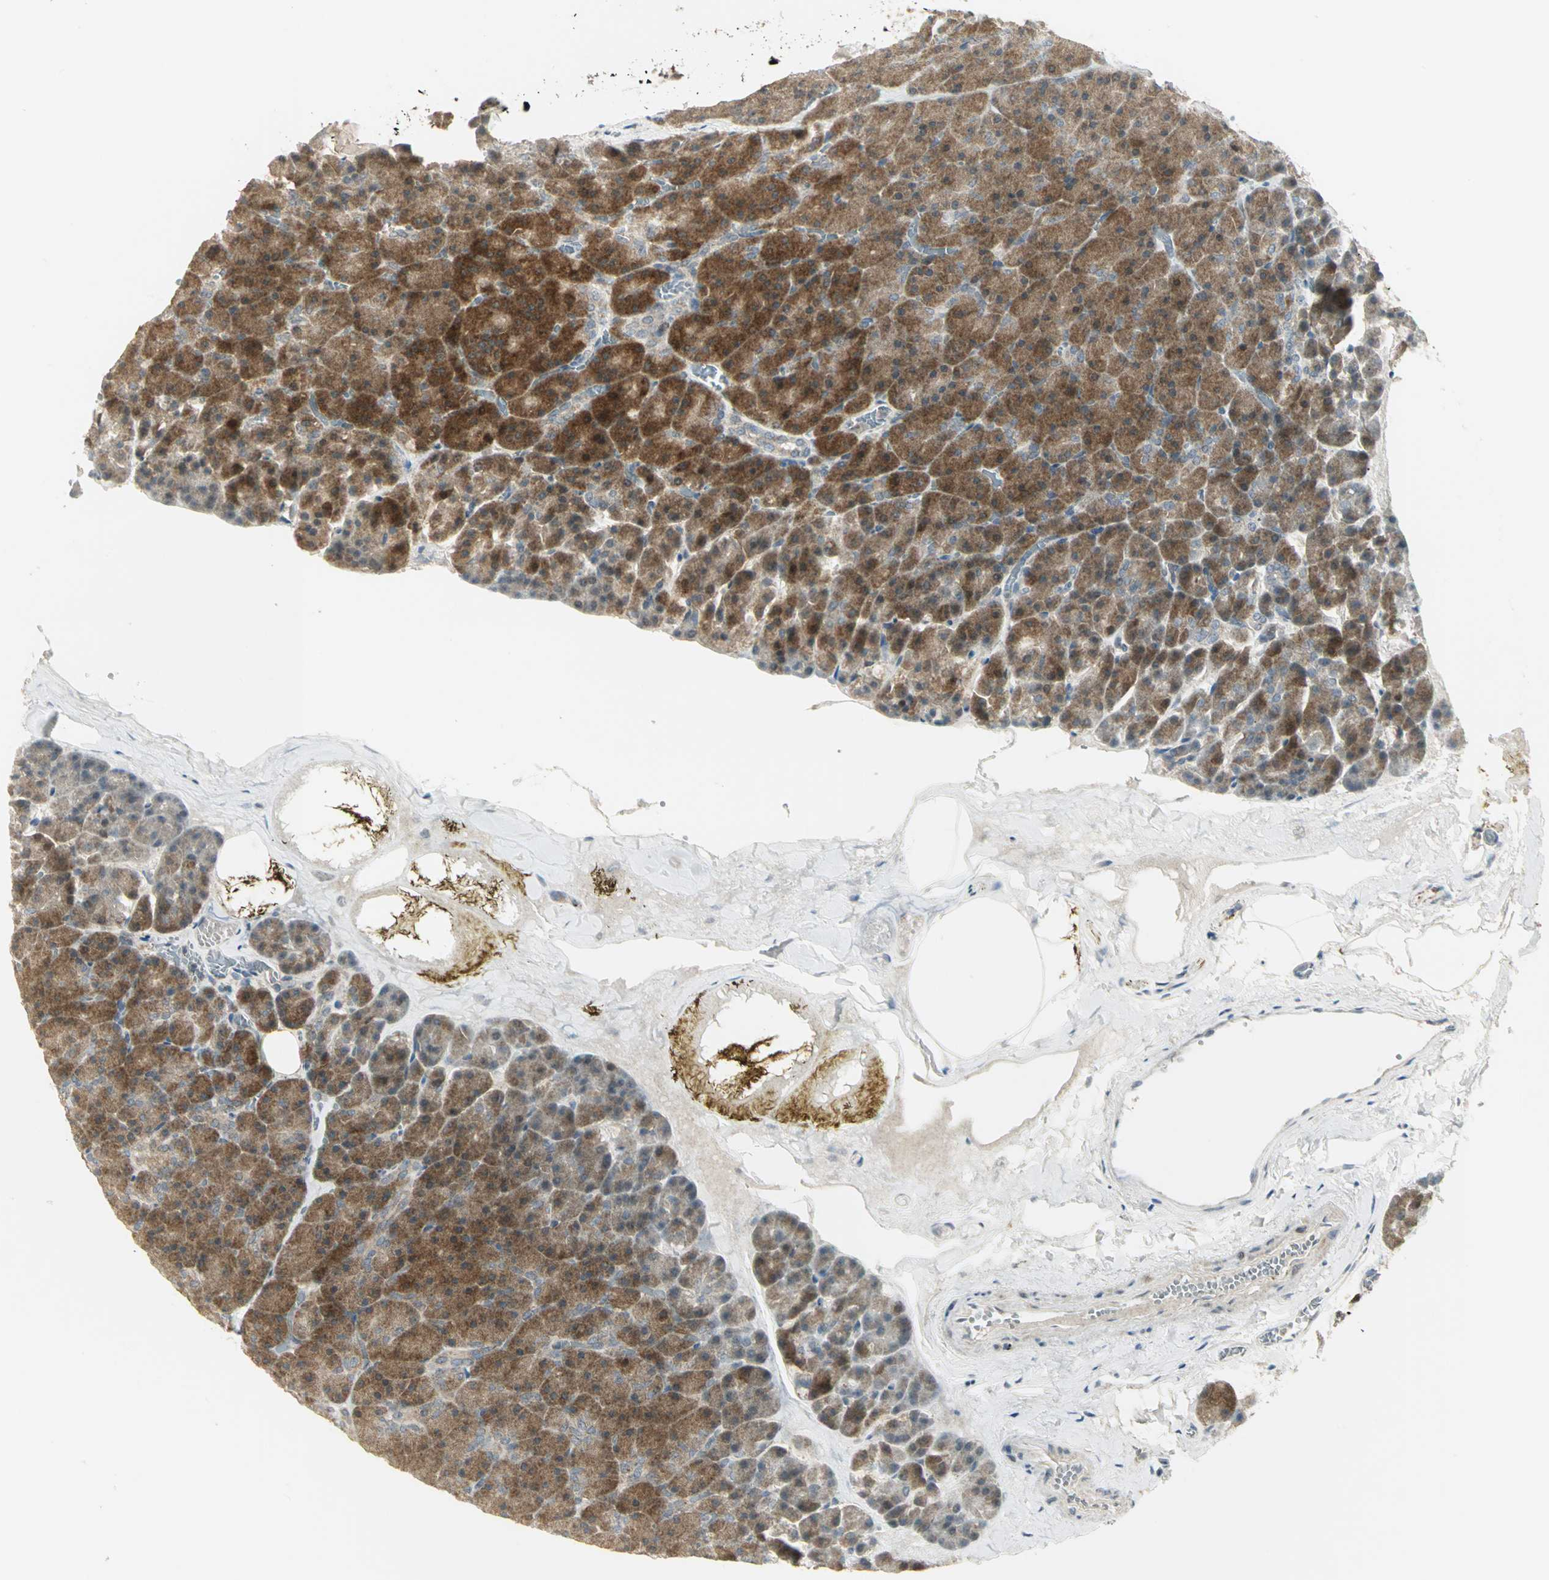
{"staining": {"intensity": "strong", "quantity": ">75%", "location": "cytoplasmic/membranous"}, "tissue": "pancreas", "cell_type": "Exocrine glandular cells", "image_type": "normal", "snomed": [{"axis": "morphology", "description": "Normal tissue, NOS"}, {"axis": "topography", "description": "Pancreas"}], "caption": "IHC (DAB) staining of unremarkable pancreas demonstrates strong cytoplasmic/membranous protein expression in approximately >75% of exocrine glandular cells. The staining is performed using DAB (3,3'-diaminobenzidine) brown chromogen to label protein expression. The nuclei are counter-stained blue using hematoxylin.", "gene": "MAPK8IP3", "patient": {"sex": "female", "age": 35}}